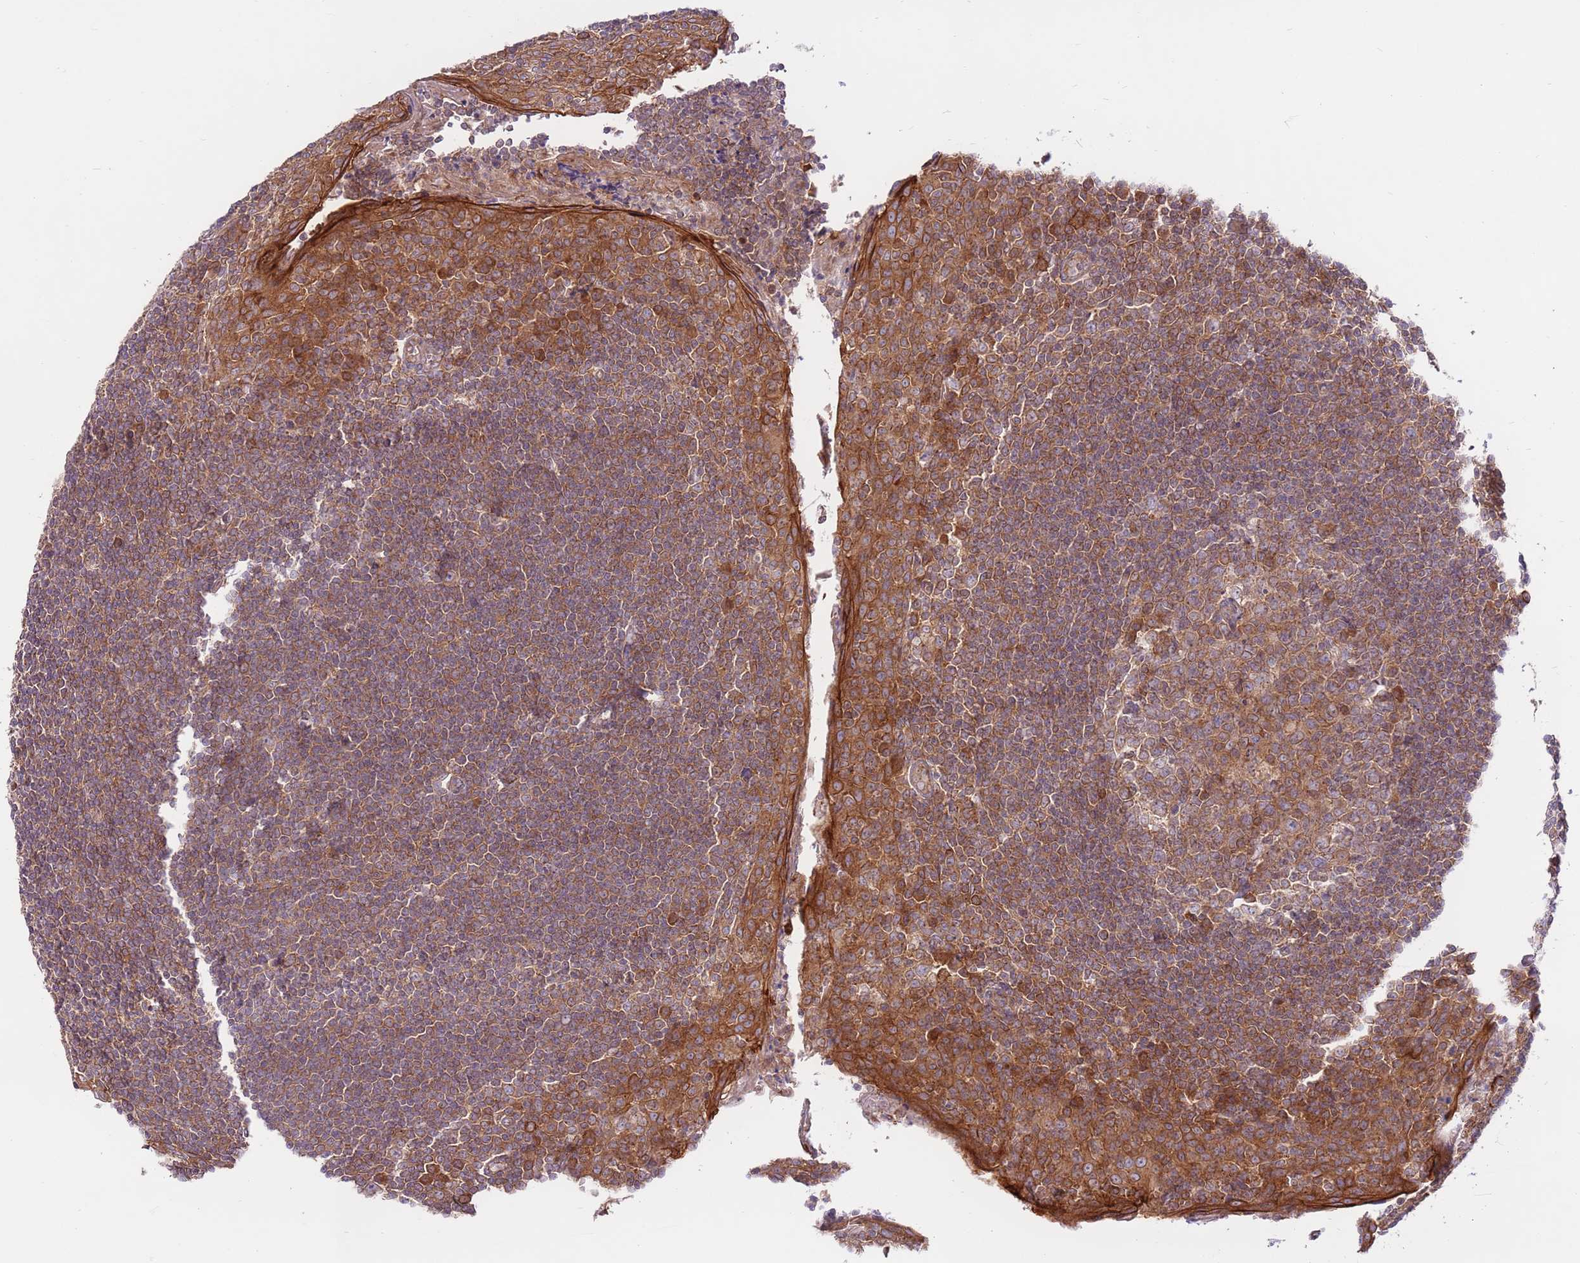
{"staining": {"intensity": "moderate", "quantity": ">75%", "location": "cytoplasmic/membranous"}, "tissue": "tonsil", "cell_type": "Germinal center cells", "image_type": "normal", "snomed": [{"axis": "morphology", "description": "Normal tissue, NOS"}, {"axis": "topography", "description": "Tonsil"}], "caption": "Brown immunohistochemical staining in benign human tonsil shows moderate cytoplasmic/membranous positivity in about >75% of germinal center cells.", "gene": "DDX19B", "patient": {"sex": "male", "age": 27}}